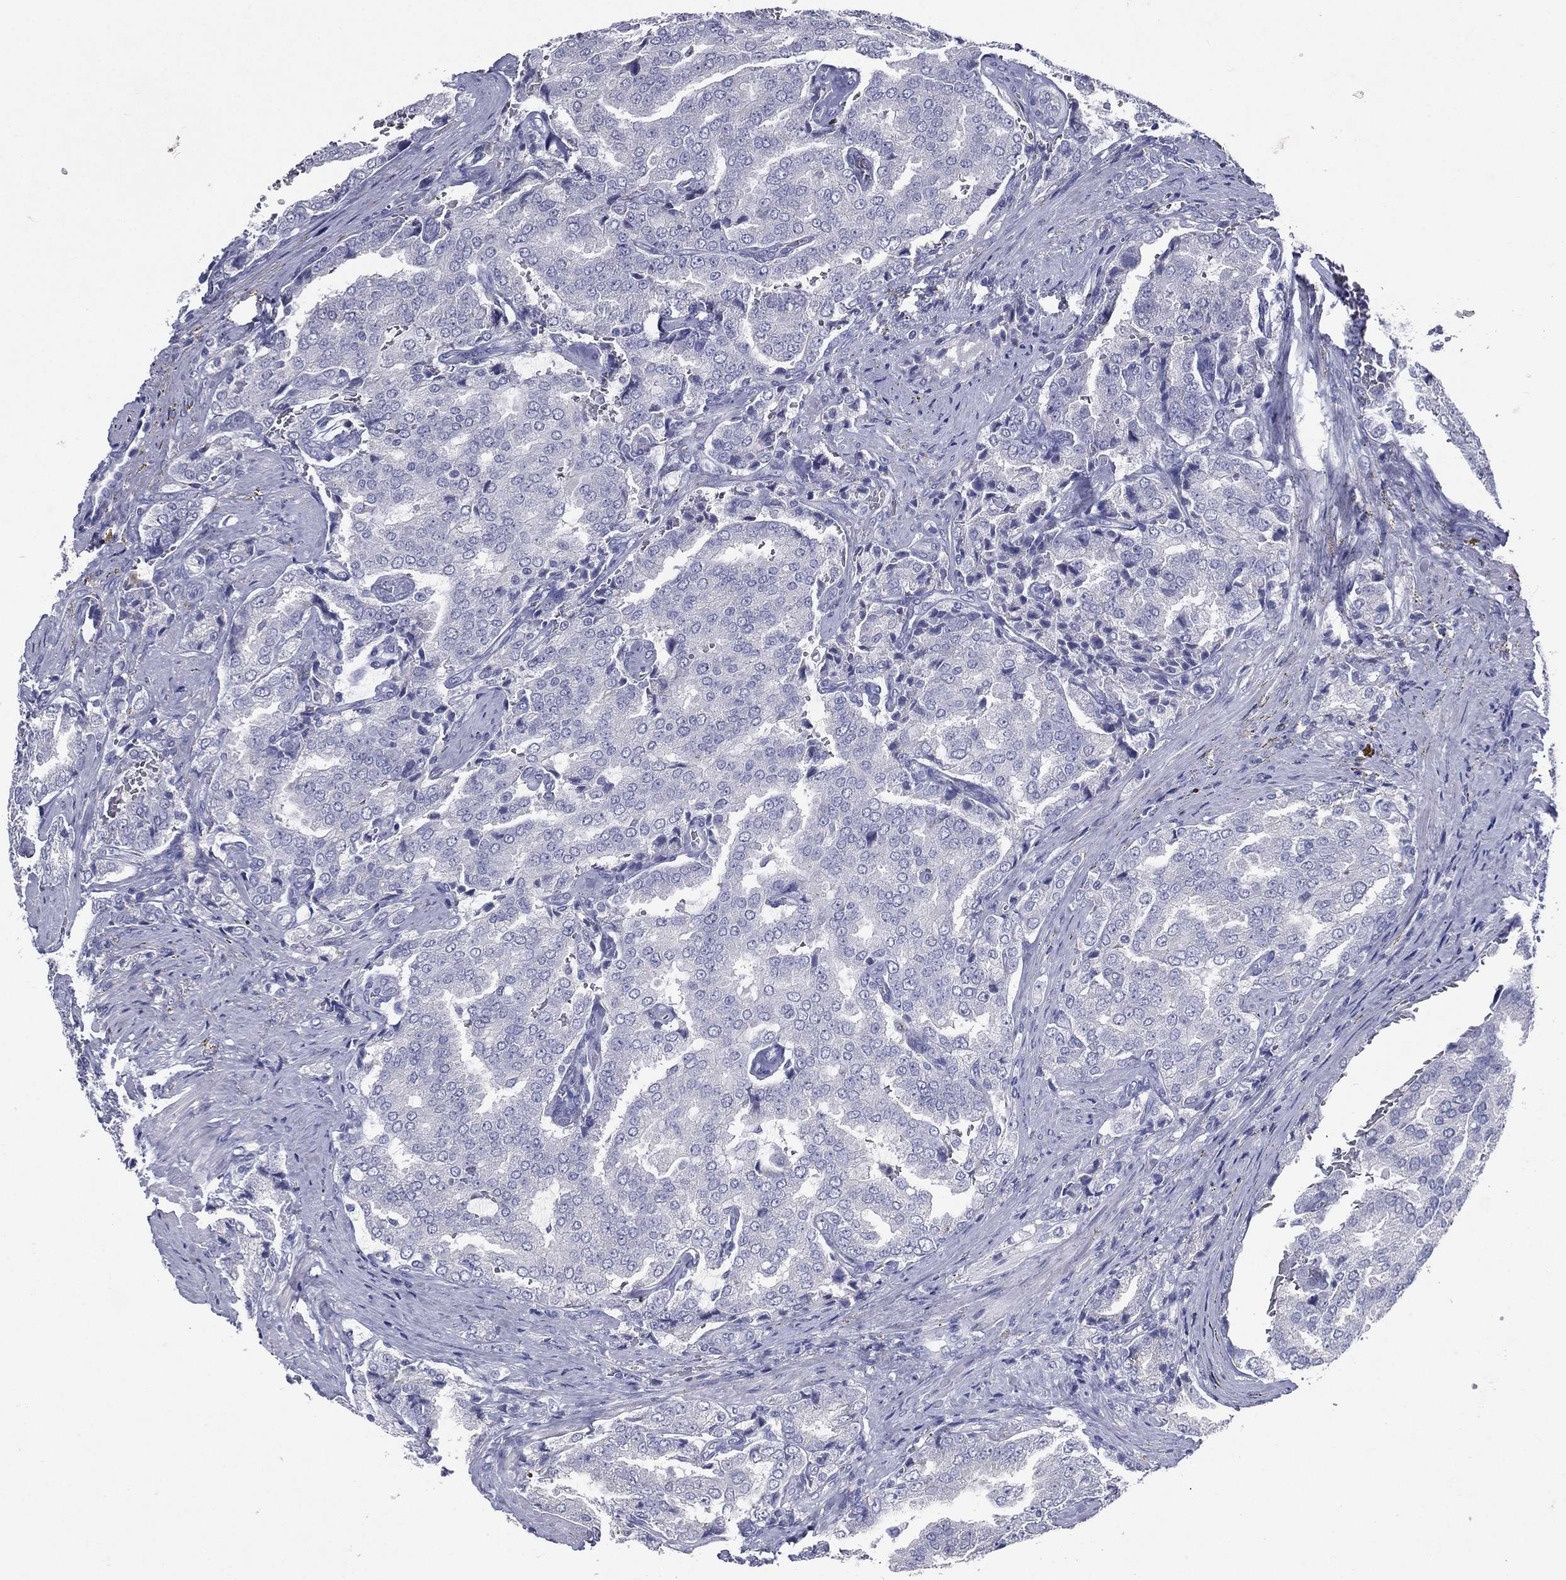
{"staining": {"intensity": "negative", "quantity": "none", "location": "none"}, "tissue": "prostate cancer", "cell_type": "Tumor cells", "image_type": "cancer", "snomed": [{"axis": "morphology", "description": "Adenocarcinoma, NOS"}, {"axis": "topography", "description": "Prostate"}], "caption": "Tumor cells are negative for protein expression in human prostate cancer.", "gene": "TGM1", "patient": {"sex": "male", "age": 65}}